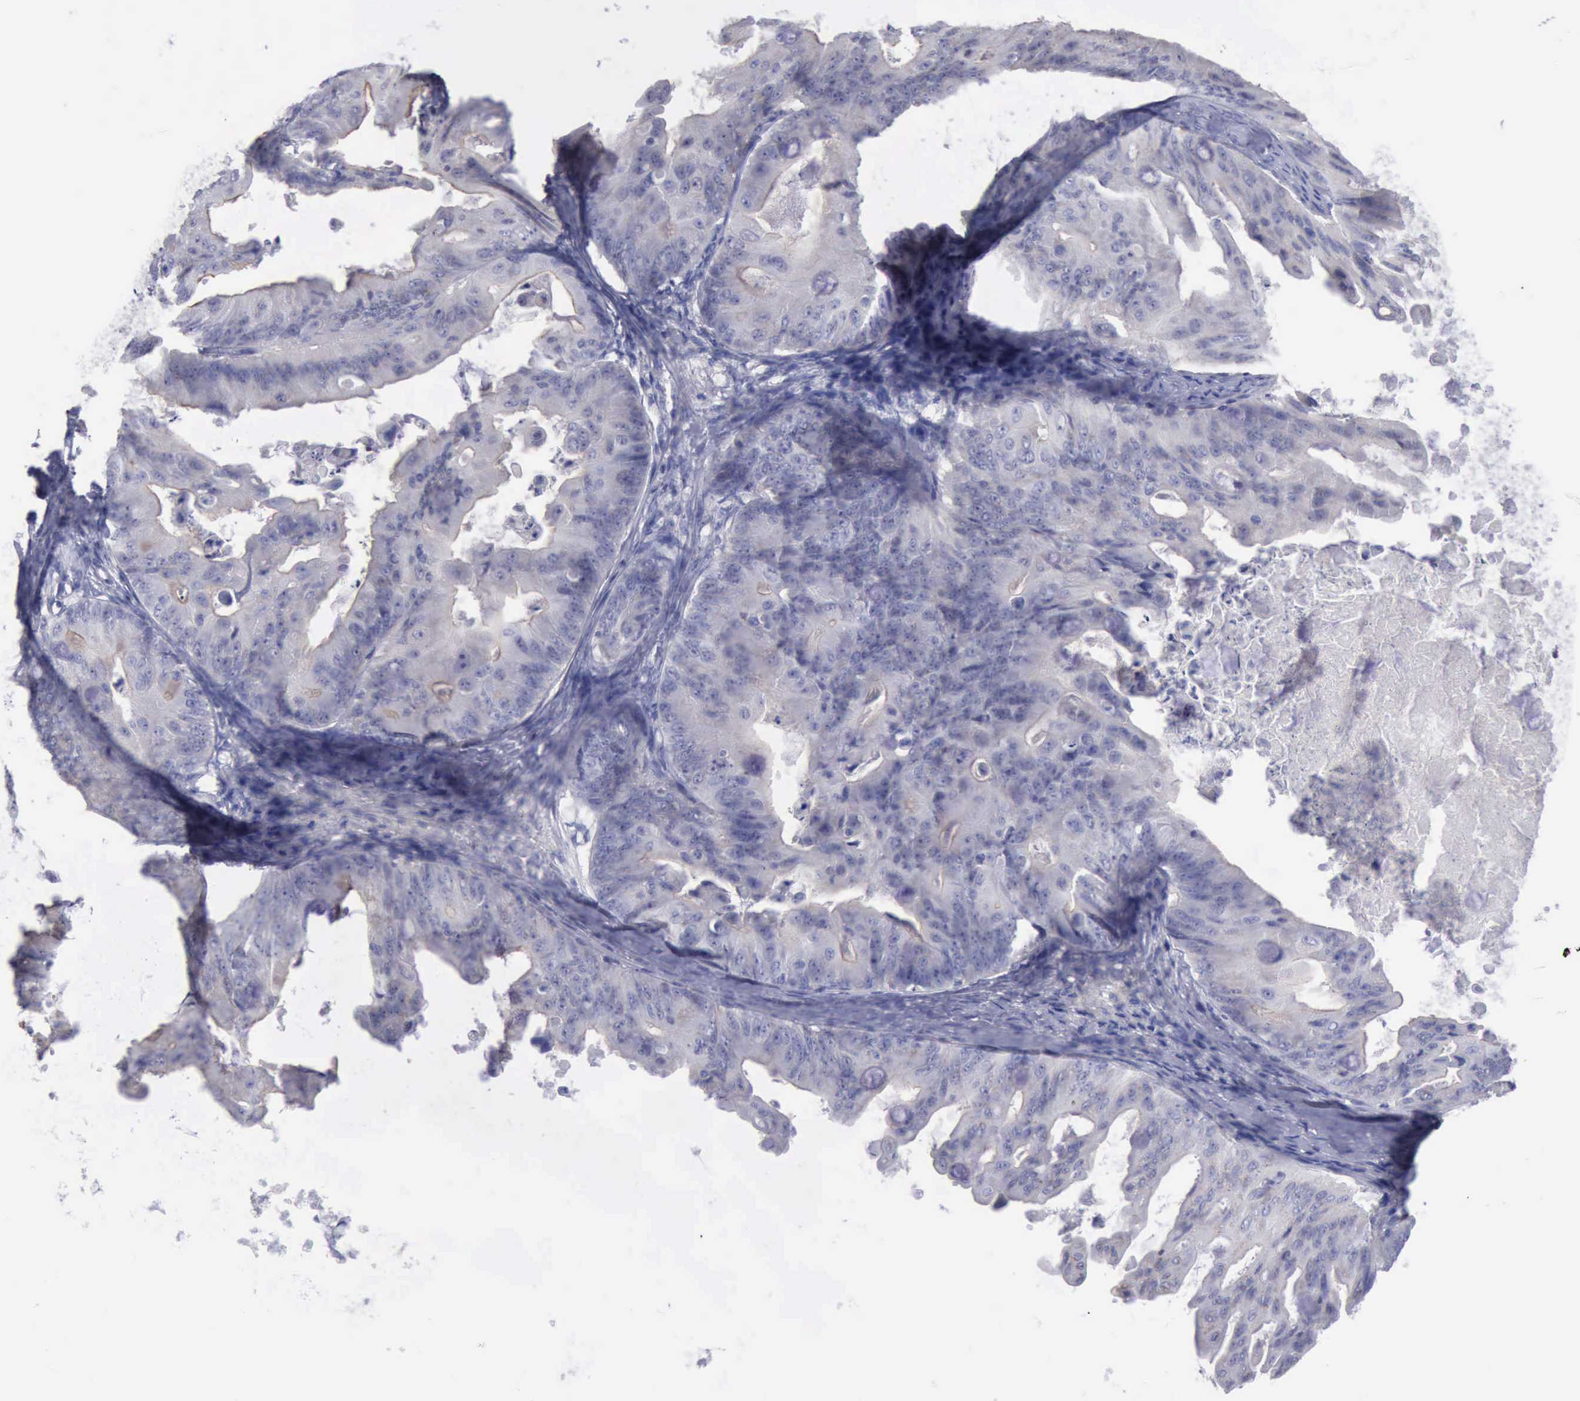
{"staining": {"intensity": "negative", "quantity": "none", "location": "none"}, "tissue": "ovarian cancer", "cell_type": "Tumor cells", "image_type": "cancer", "snomed": [{"axis": "morphology", "description": "Cystadenocarcinoma, mucinous, NOS"}, {"axis": "topography", "description": "Ovary"}], "caption": "A micrograph of ovarian mucinous cystadenocarcinoma stained for a protein exhibits no brown staining in tumor cells.", "gene": "SATB2", "patient": {"sex": "female", "age": 37}}